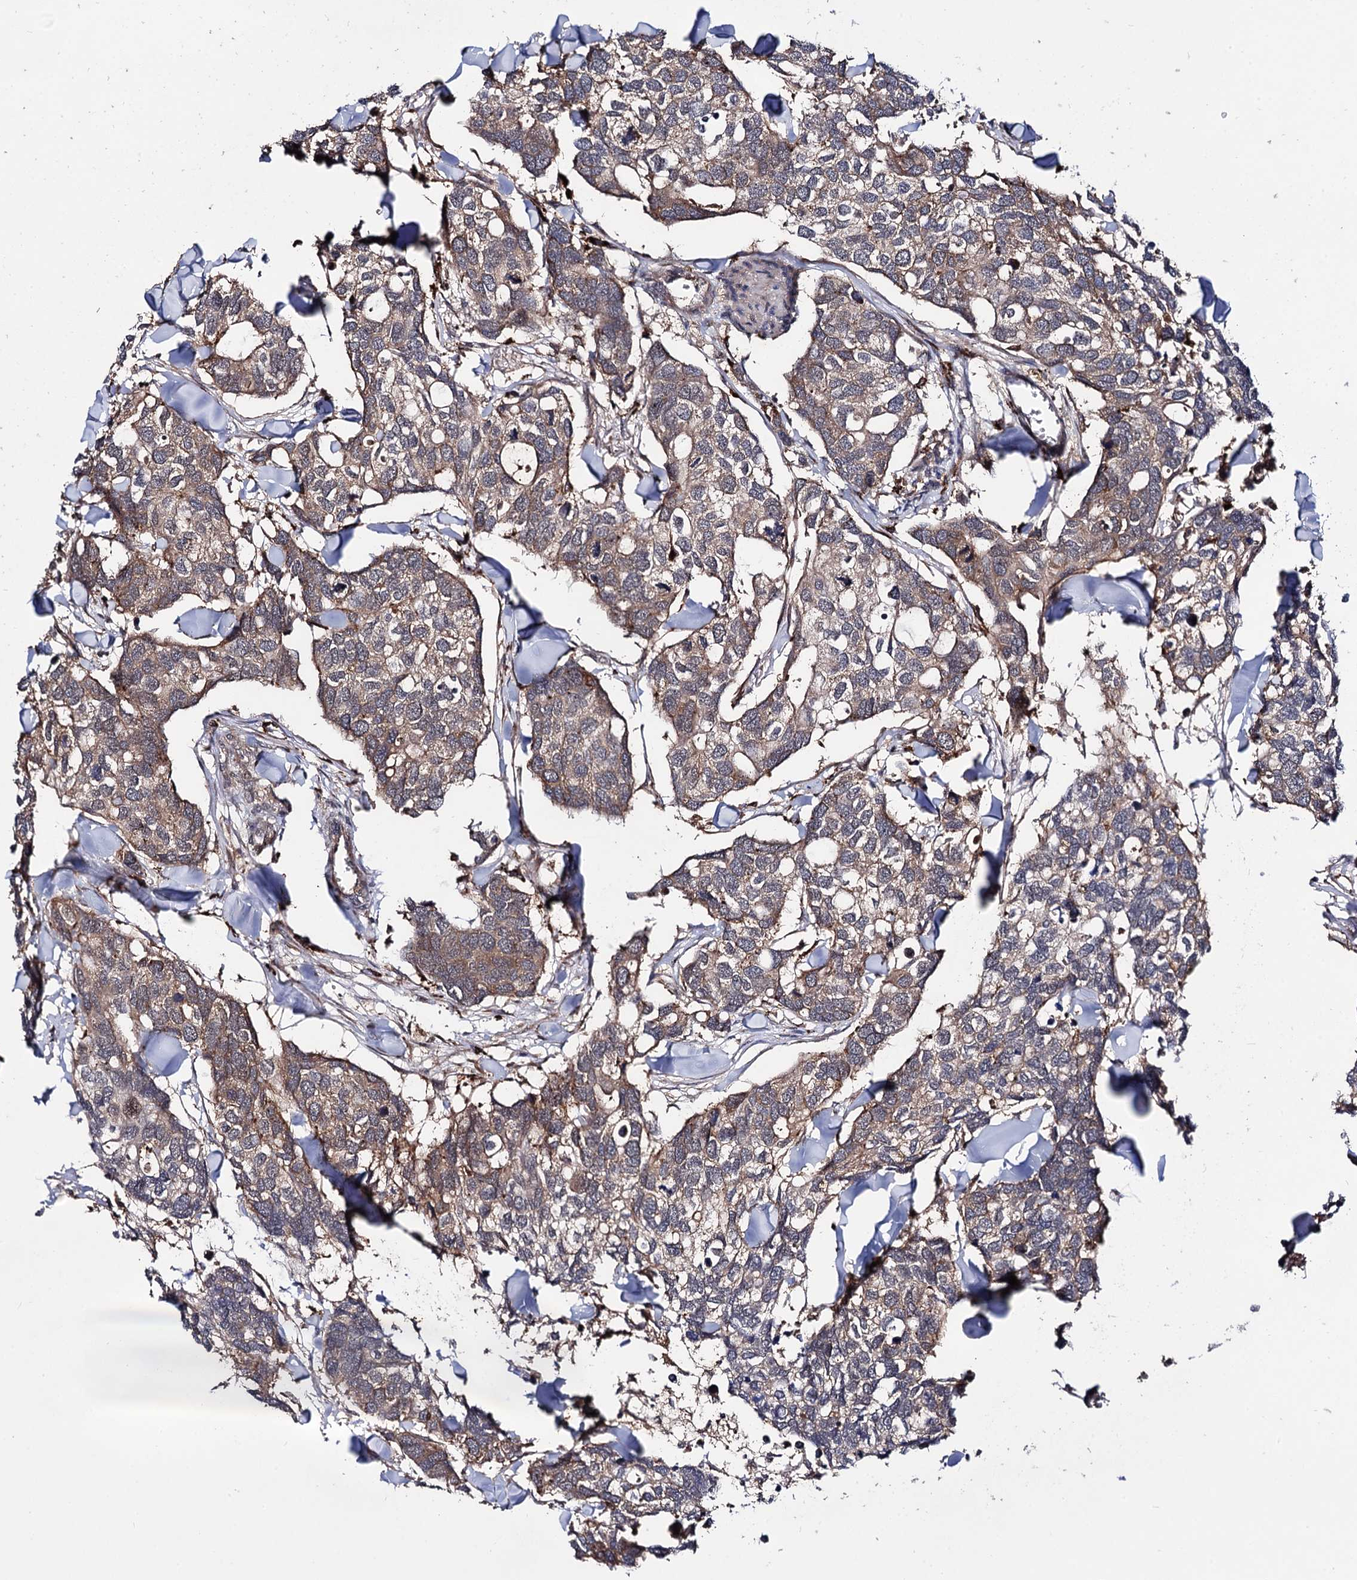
{"staining": {"intensity": "moderate", "quantity": ">75%", "location": "cytoplasmic/membranous"}, "tissue": "breast cancer", "cell_type": "Tumor cells", "image_type": "cancer", "snomed": [{"axis": "morphology", "description": "Duct carcinoma"}, {"axis": "topography", "description": "Breast"}], "caption": "IHC (DAB) staining of human breast cancer (intraductal carcinoma) displays moderate cytoplasmic/membranous protein expression in about >75% of tumor cells. (Stains: DAB (3,3'-diaminobenzidine) in brown, nuclei in blue, Microscopy: brightfield microscopy at high magnification).", "gene": "MICAL2", "patient": {"sex": "female", "age": 83}}